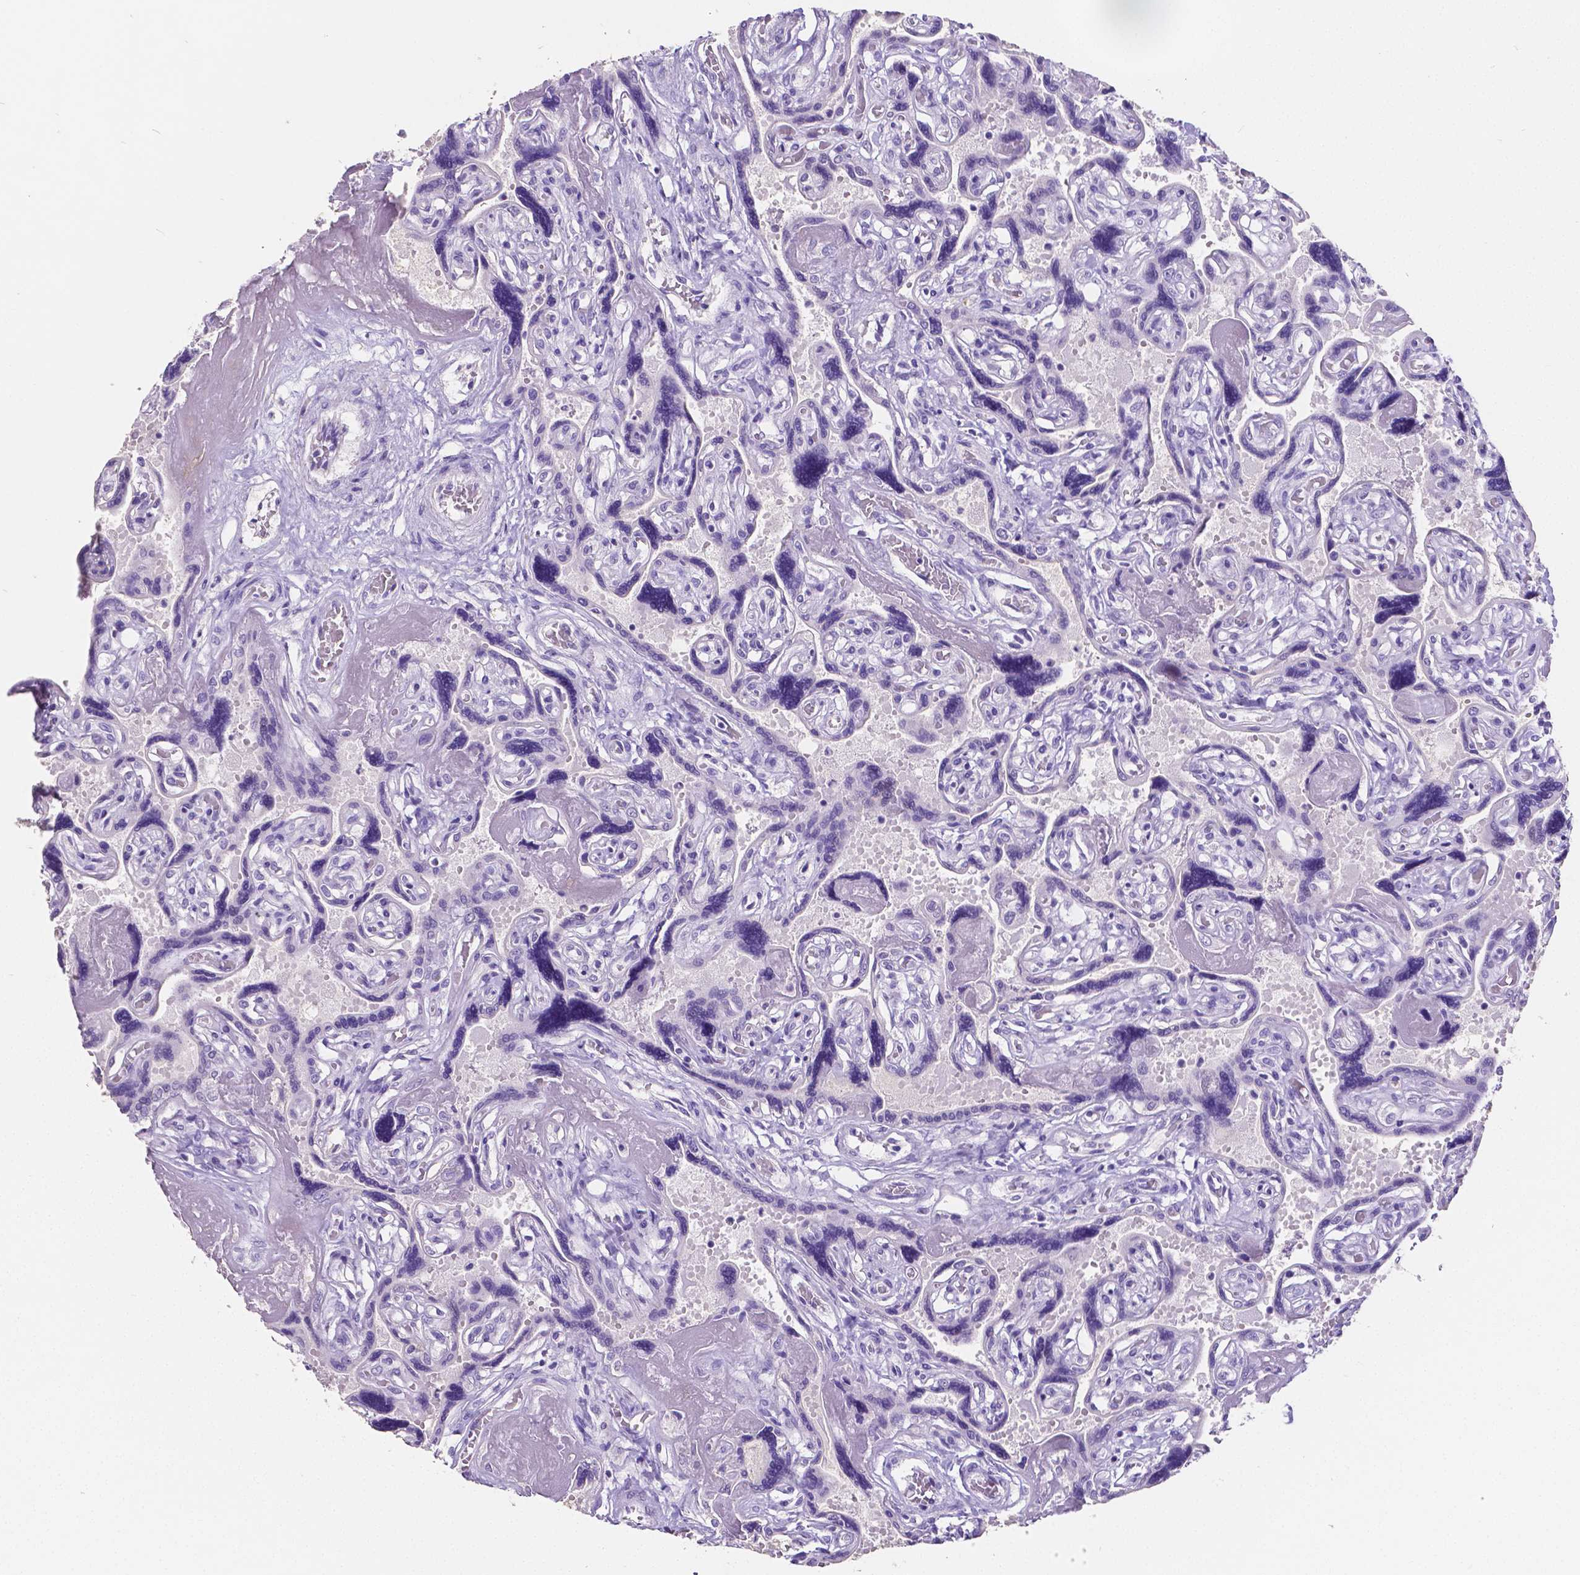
{"staining": {"intensity": "negative", "quantity": "none", "location": "none"}, "tissue": "placenta", "cell_type": "Decidual cells", "image_type": "normal", "snomed": [{"axis": "morphology", "description": "Normal tissue, NOS"}, {"axis": "topography", "description": "Placenta"}], "caption": "Immunohistochemistry photomicrograph of normal placenta: placenta stained with DAB (3,3'-diaminobenzidine) demonstrates no significant protein positivity in decidual cells.", "gene": "SATB2", "patient": {"sex": "female", "age": 32}}